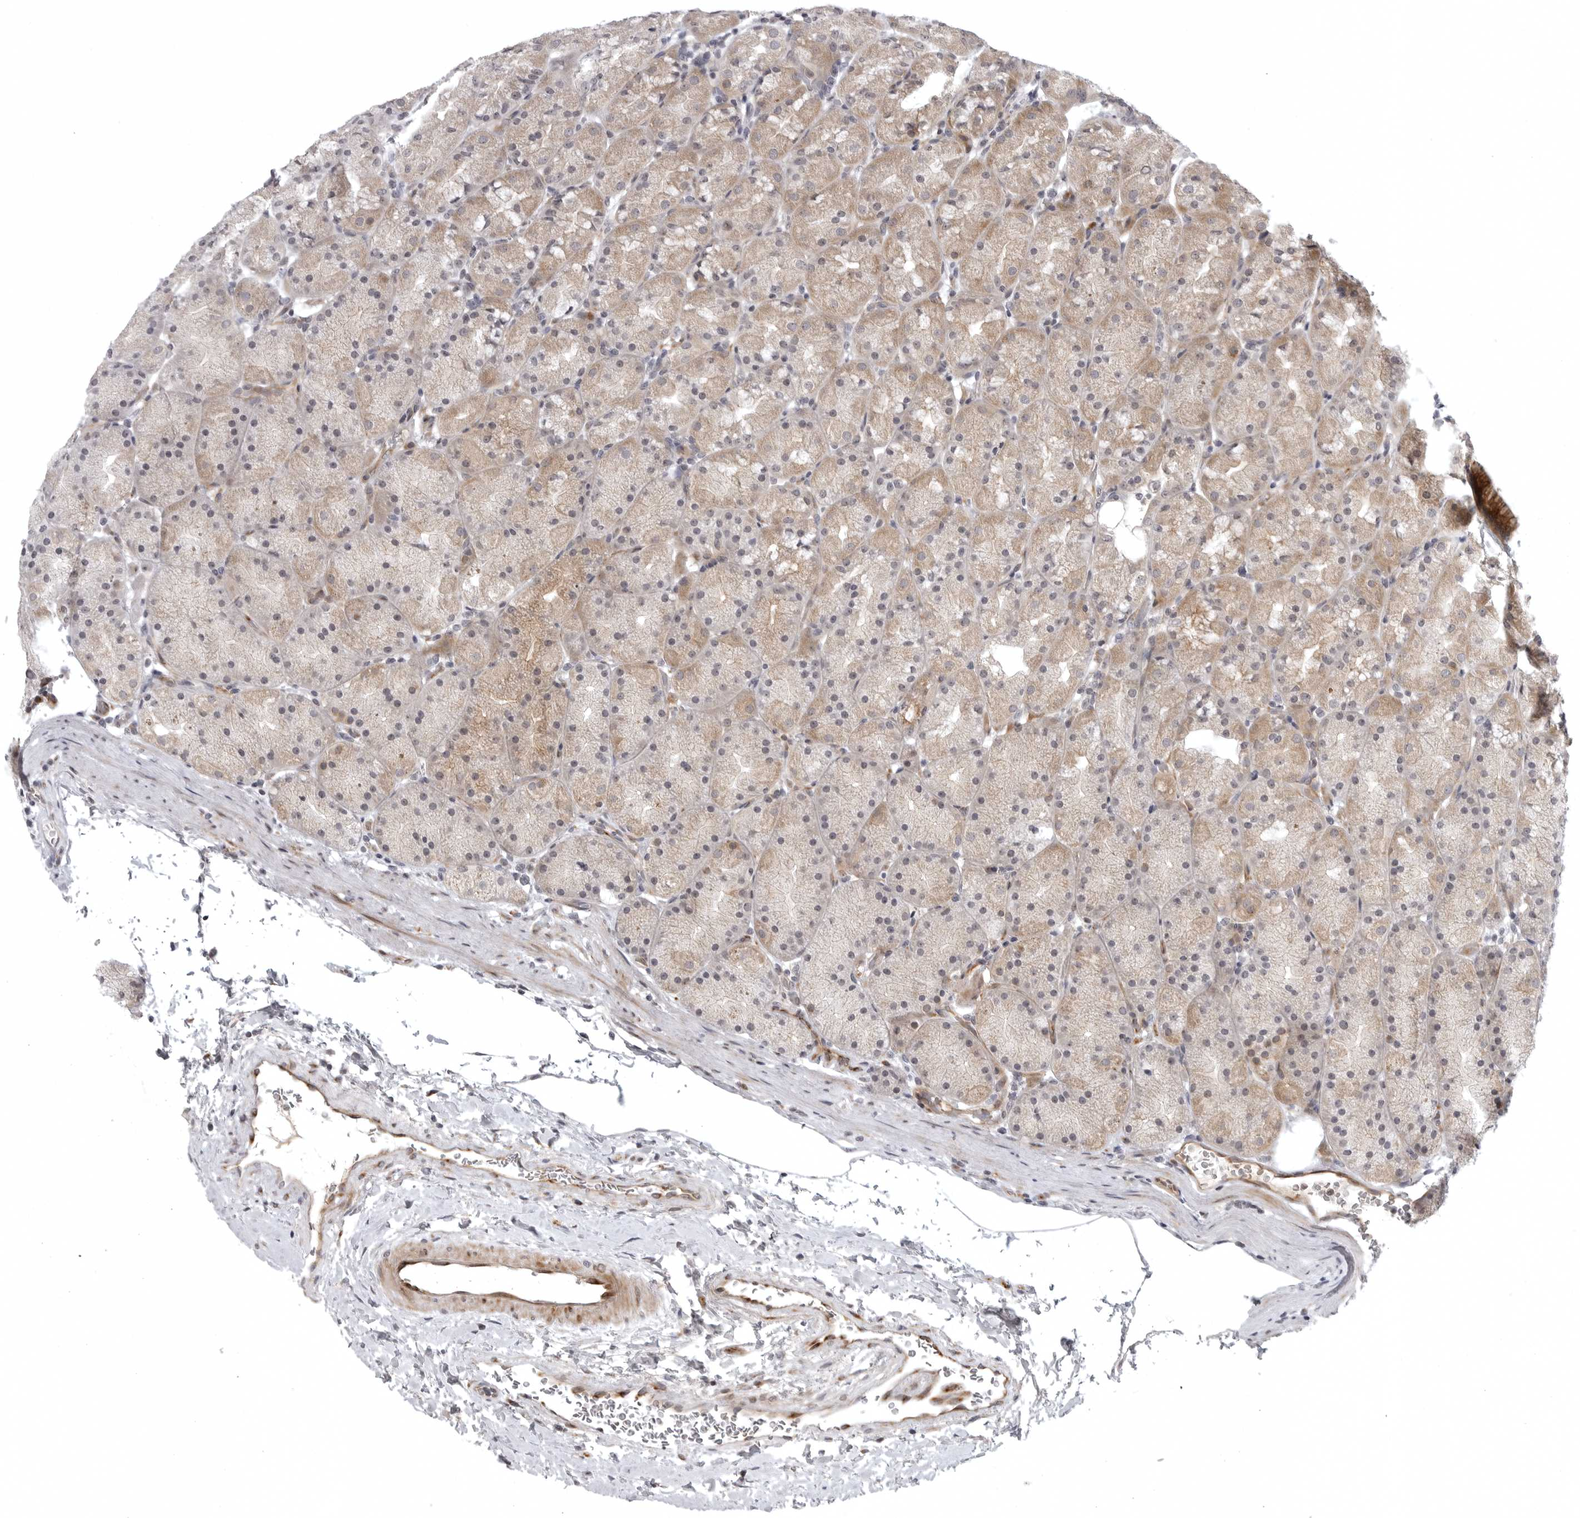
{"staining": {"intensity": "weak", "quantity": "25%-75%", "location": "cytoplasmic/membranous,nuclear"}, "tissue": "stomach", "cell_type": "Glandular cells", "image_type": "normal", "snomed": [{"axis": "morphology", "description": "Normal tissue, NOS"}, {"axis": "topography", "description": "Stomach, upper"}, {"axis": "topography", "description": "Stomach"}], "caption": "The photomicrograph displays staining of benign stomach, revealing weak cytoplasmic/membranous,nuclear protein expression (brown color) within glandular cells.", "gene": "CD300LD", "patient": {"sex": "male", "age": 48}}